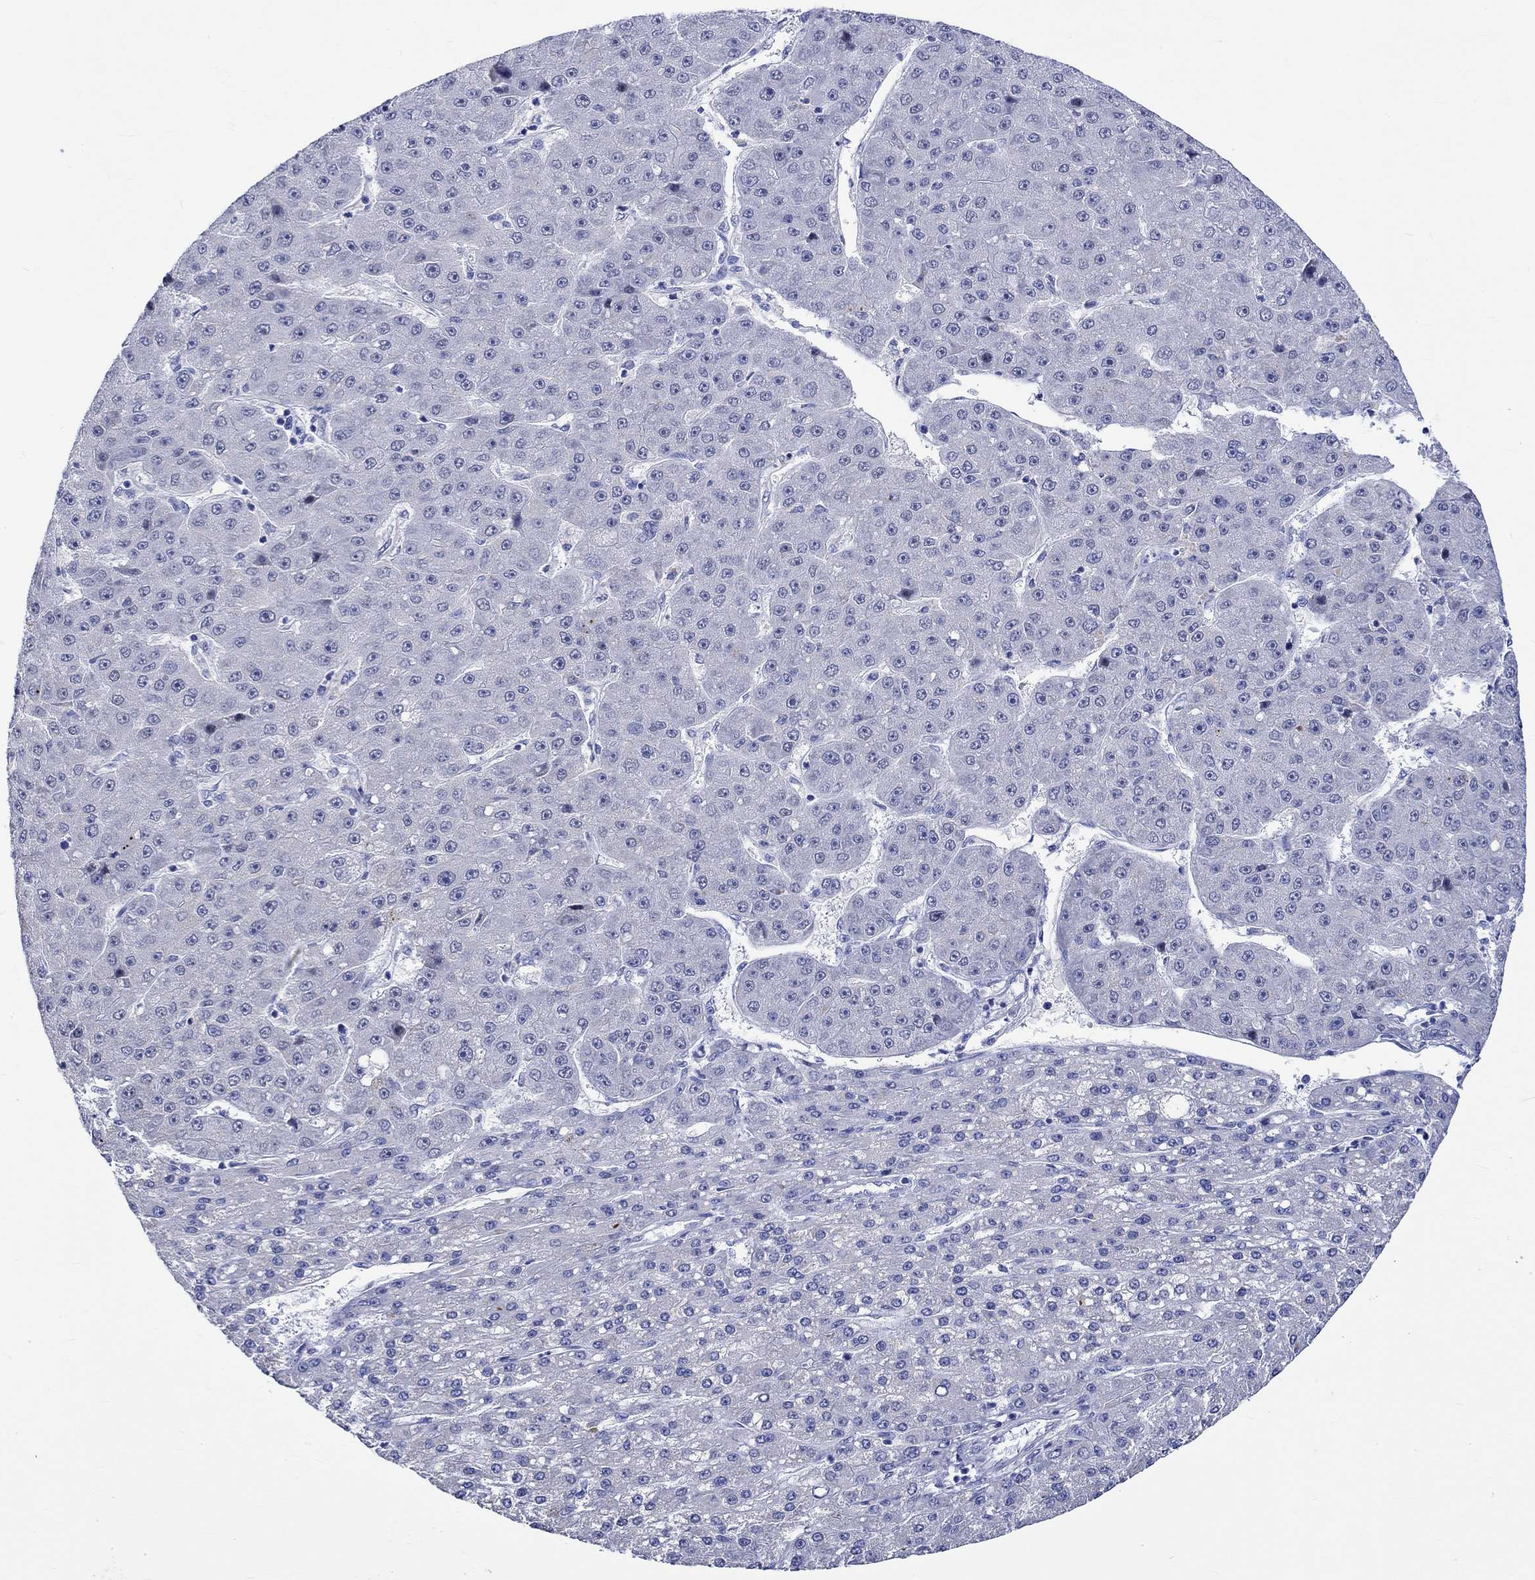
{"staining": {"intensity": "negative", "quantity": "none", "location": "none"}, "tissue": "liver cancer", "cell_type": "Tumor cells", "image_type": "cancer", "snomed": [{"axis": "morphology", "description": "Carcinoma, Hepatocellular, NOS"}, {"axis": "topography", "description": "Liver"}], "caption": "Human liver cancer stained for a protein using IHC shows no positivity in tumor cells.", "gene": "KLHL35", "patient": {"sex": "male", "age": 67}}